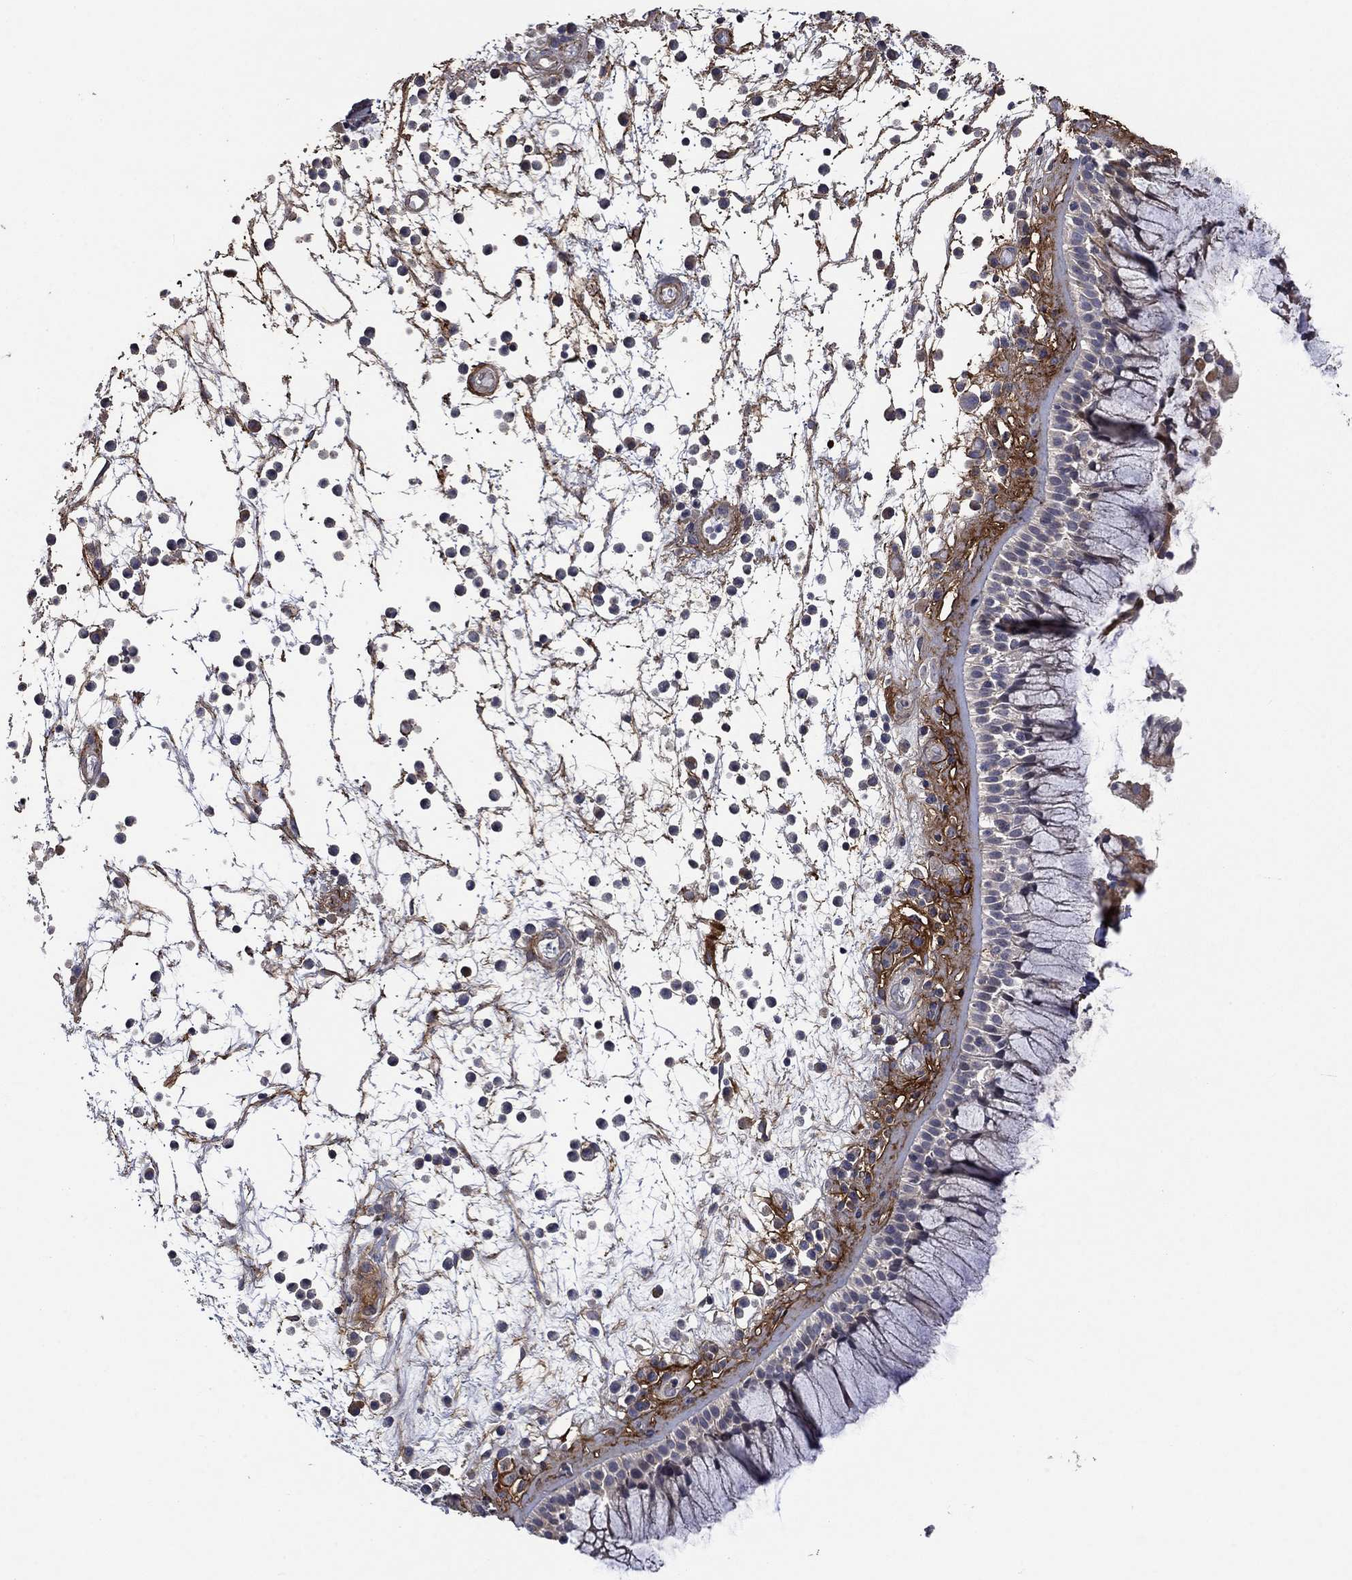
{"staining": {"intensity": "negative", "quantity": "none", "location": "none"}, "tissue": "nasopharynx", "cell_type": "Respiratory epithelial cells", "image_type": "normal", "snomed": [{"axis": "morphology", "description": "Normal tissue, NOS"}, {"axis": "topography", "description": "Nasopharynx"}], "caption": "Nasopharynx stained for a protein using immunohistochemistry shows no staining respiratory epithelial cells.", "gene": "VCAN", "patient": {"sex": "male", "age": 77}}